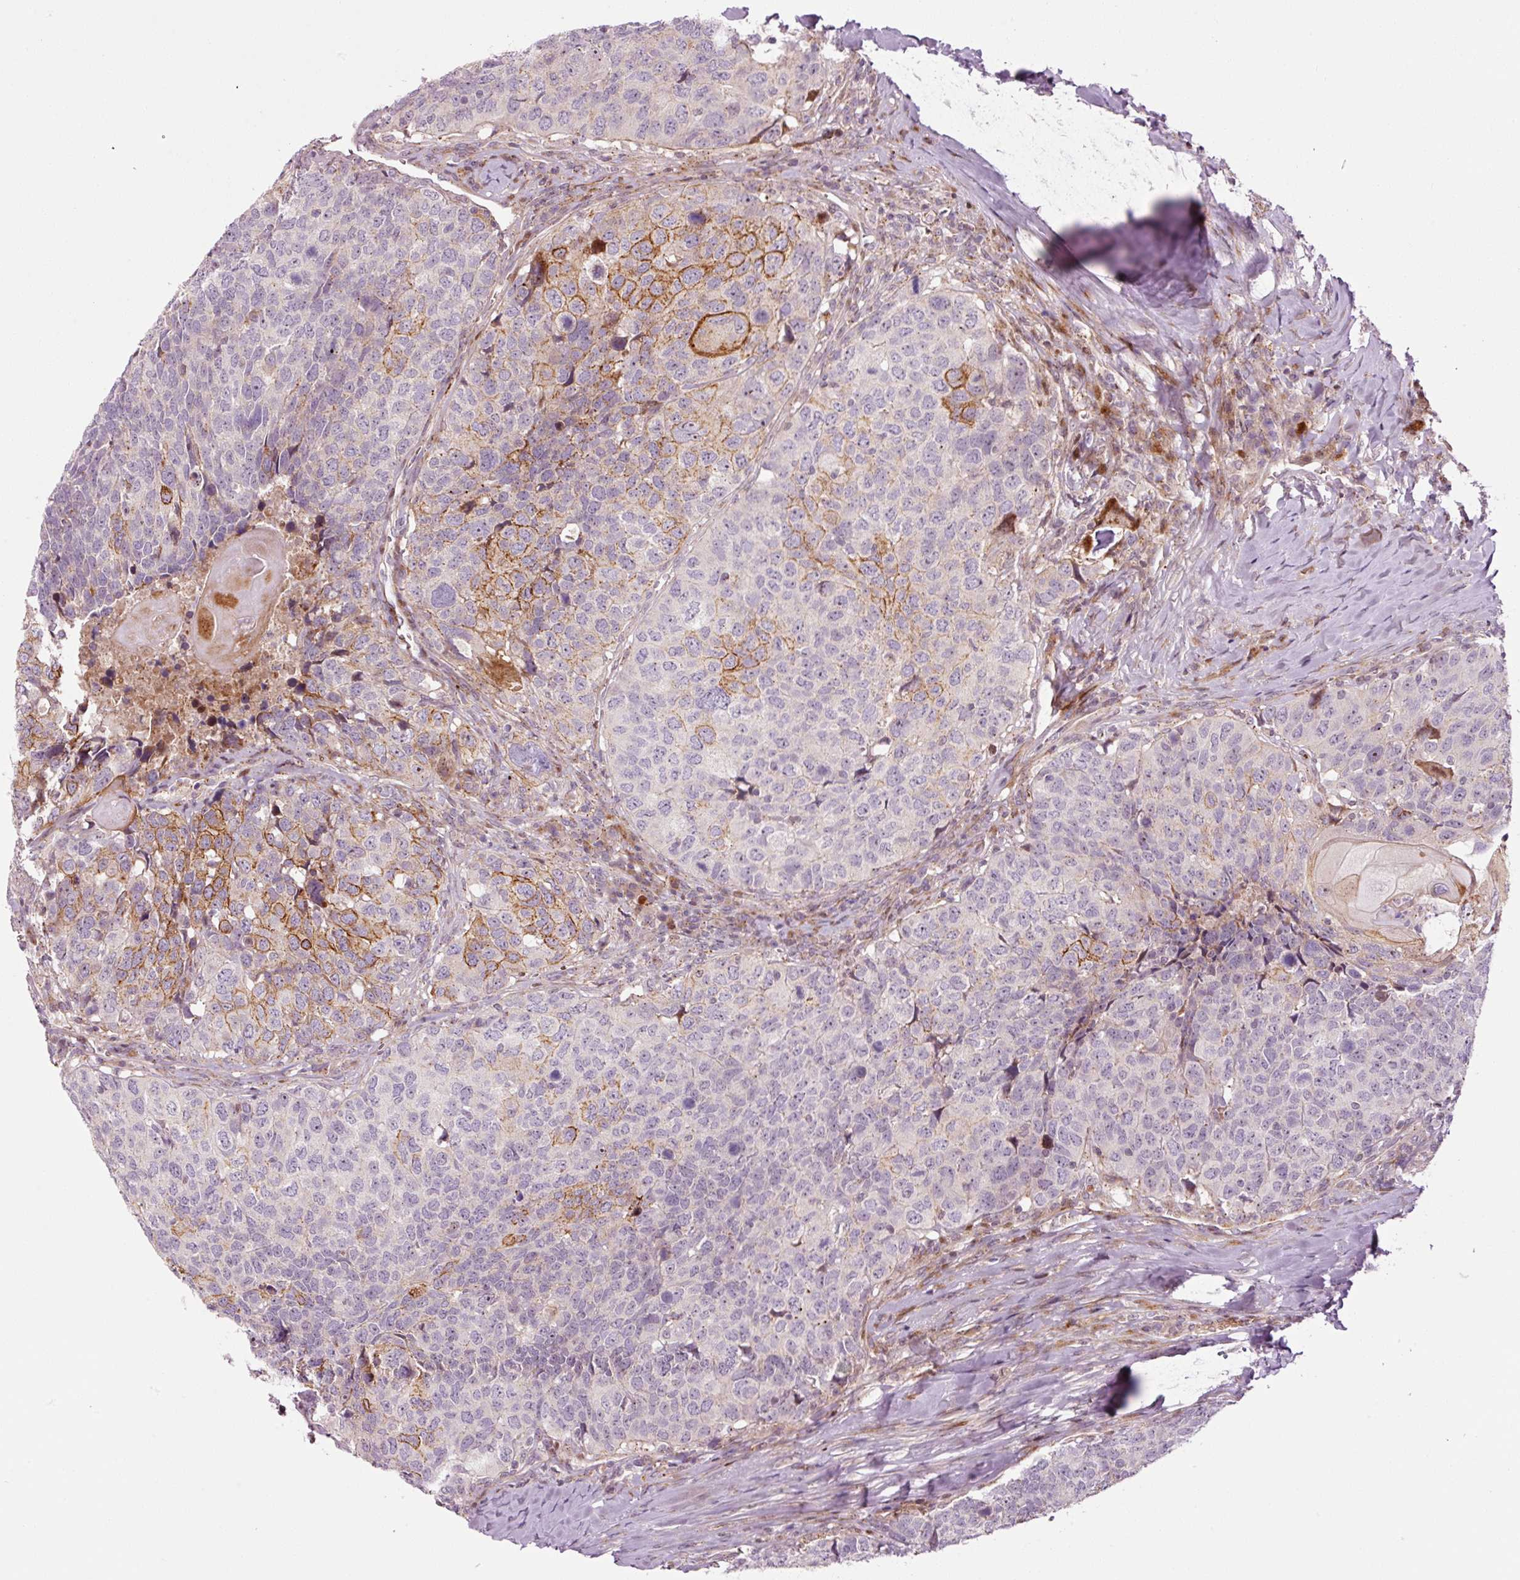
{"staining": {"intensity": "moderate", "quantity": "25%-75%", "location": "cytoplasmic/membranous"}, "tissue": "head and neck cancer", "cell_type": "Tumor cells", "image_type": "cancer", "snomed": [{"axis": "morphology", "description": "Squamous cell carcinoma, NOS"}, {"axis": "topography", "description": "Head-Neck"}], "caption": "IHC staining of head and neck cancer, which exhibits medium levels of moderate cytoplasmic/membranous positivity in about 25%-75% of tumor cells indicating moderate cytoplasmic/membranous protein expression. The staining was performed using DAB (3,3'-diaminobenzidine) (brown) for protein detection and nuclei were counterstained in hematoxylin (blue).", "gene": "ANKRD20A1", "patient": {"sex": "male", "age": 66}}